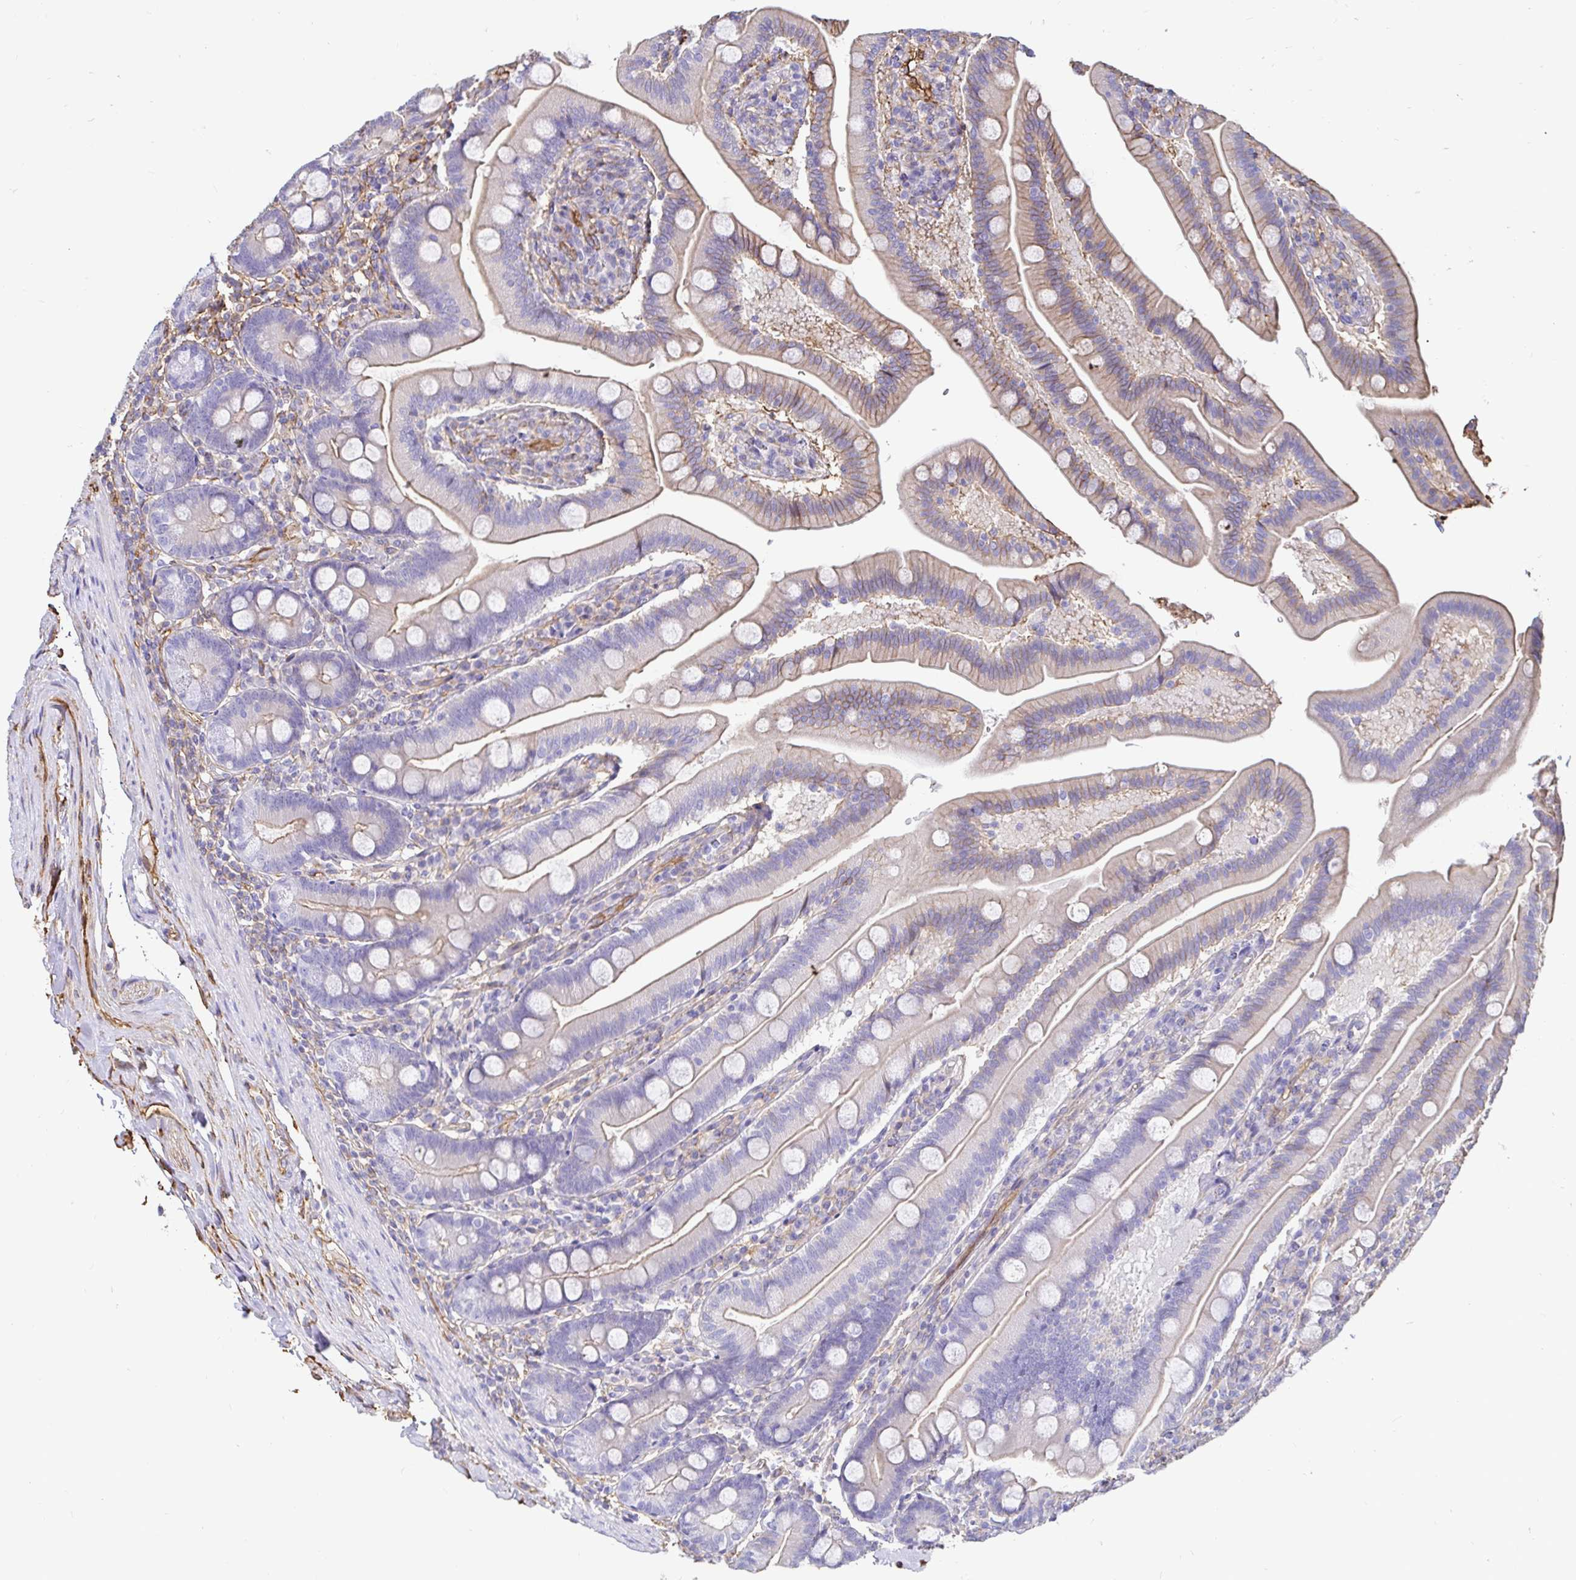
{"staining": {"intensity": "moderate", "quantity": "25%-75%", "location": "cytoplasmic/membranous"}, "tissue": "duodenum", "cell_type": "Glandular cells", "image_type": "normal", "snomed": [{"axis": "morphology", "description": "Normal tissue, NOS"}, {"axis": "topography", "description": "Duodenum"}], "caption": "This is an image of IHC staining of benign duodenum, which shows moderate positivity in the cytoplasmic/membranous of glandular cells.", "gene": "ANXA2", "patient": {"sex": "female", "age": 67}}